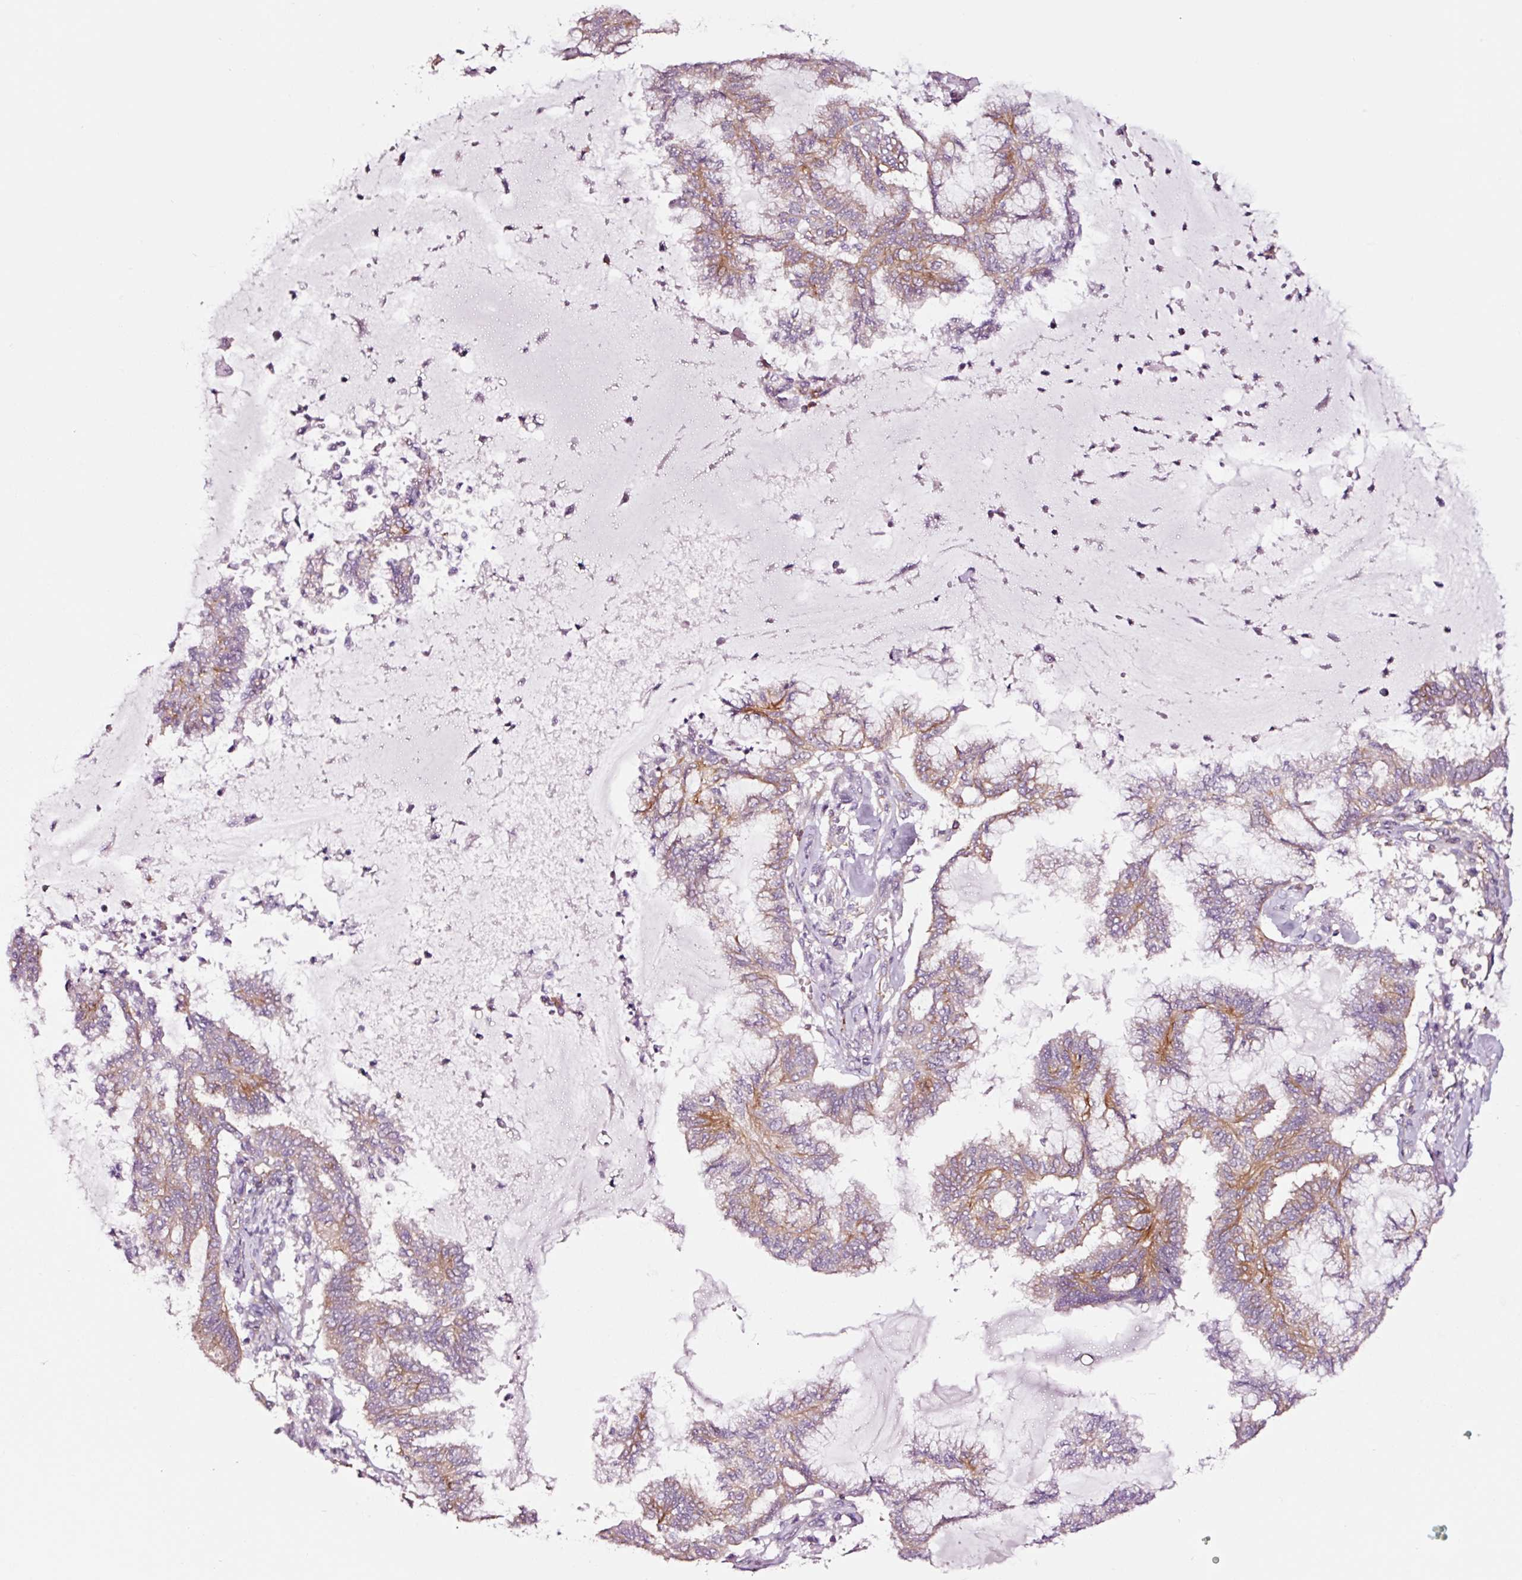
{"staining": {"intensity": "moderate", "quantity": "<25%", "location": "cytoplasmic/membranous"}, "tissue": "endometrial cancer", "cell_type": "Tumor cells", "image_type": "cancer", "snomed": [{"axis": "morphology", "description": "Adenocarcinoma, NOS"}, {"axis": "topography", "description": "Endometrium"}], "caption": "A photomicrograph of human endometrial cancer stained for a protein shows moderate cytoplasmic/membranous brown staining in tumor cells.", "gene": "ADD3", "patient": {"sex": "female", "age": 86}}